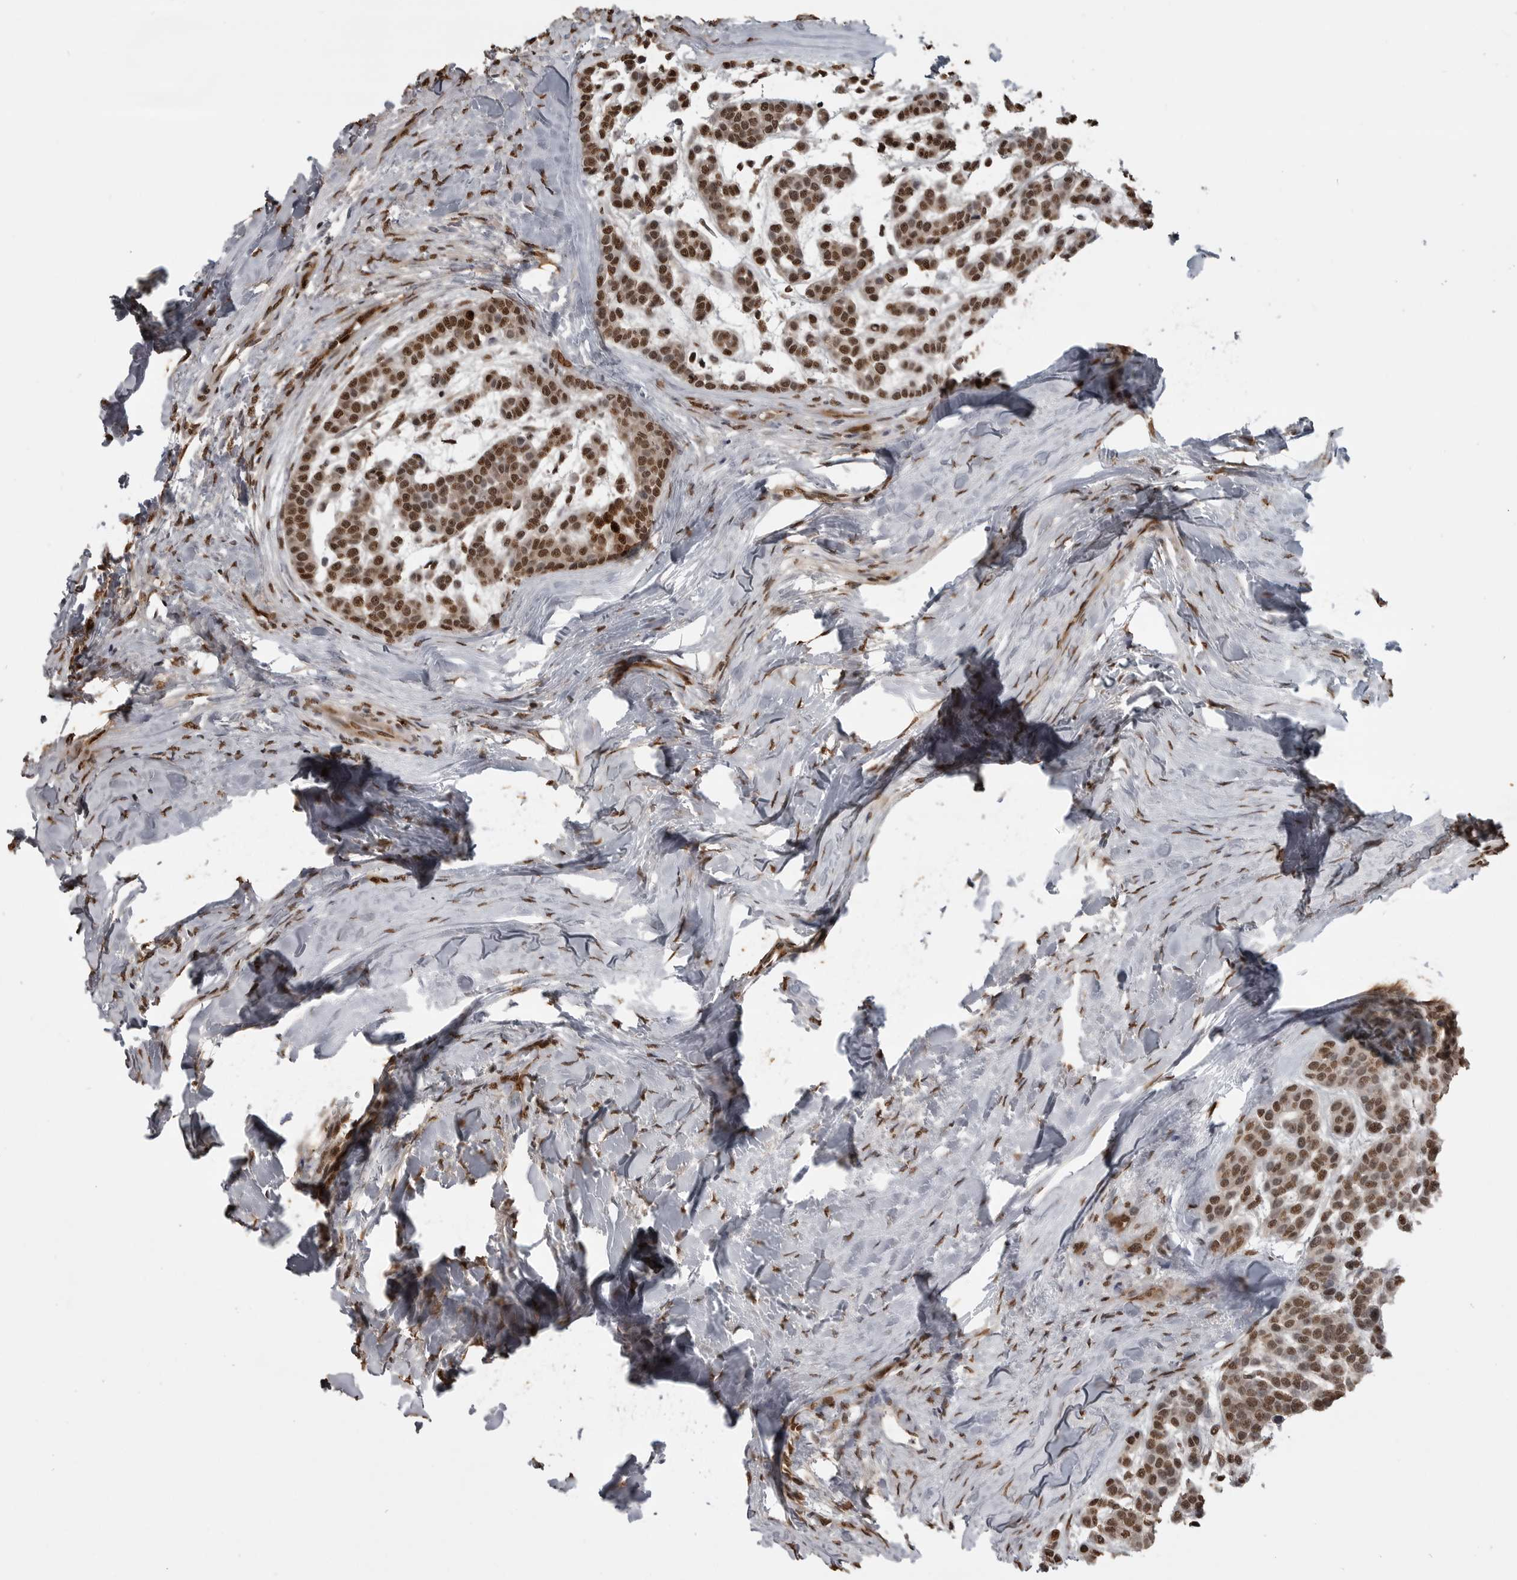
{"staining": {"intensity": "moderate", "quantity": ">75%", "location": "nuclear"}, "tissue": "head and neck cancer", "cell_type": "Tumor cells", "image_type": "cancer", "snomed": [{"axis": "morphology", "description": "Adenocarcinoma, NOS"}, {"axis": "morphology", "description": "Adenoma, NOS"}, {"axis": "topography", "description": "Head-Neck"}], "caption": "Immunohistochemical staining of human head and neck cancer displays medium levels of moderate nuclear positivity in approximately >75% of tumor cells.", "gene": "SMAD2", "patient": {"sex": "female", "age": 55}}